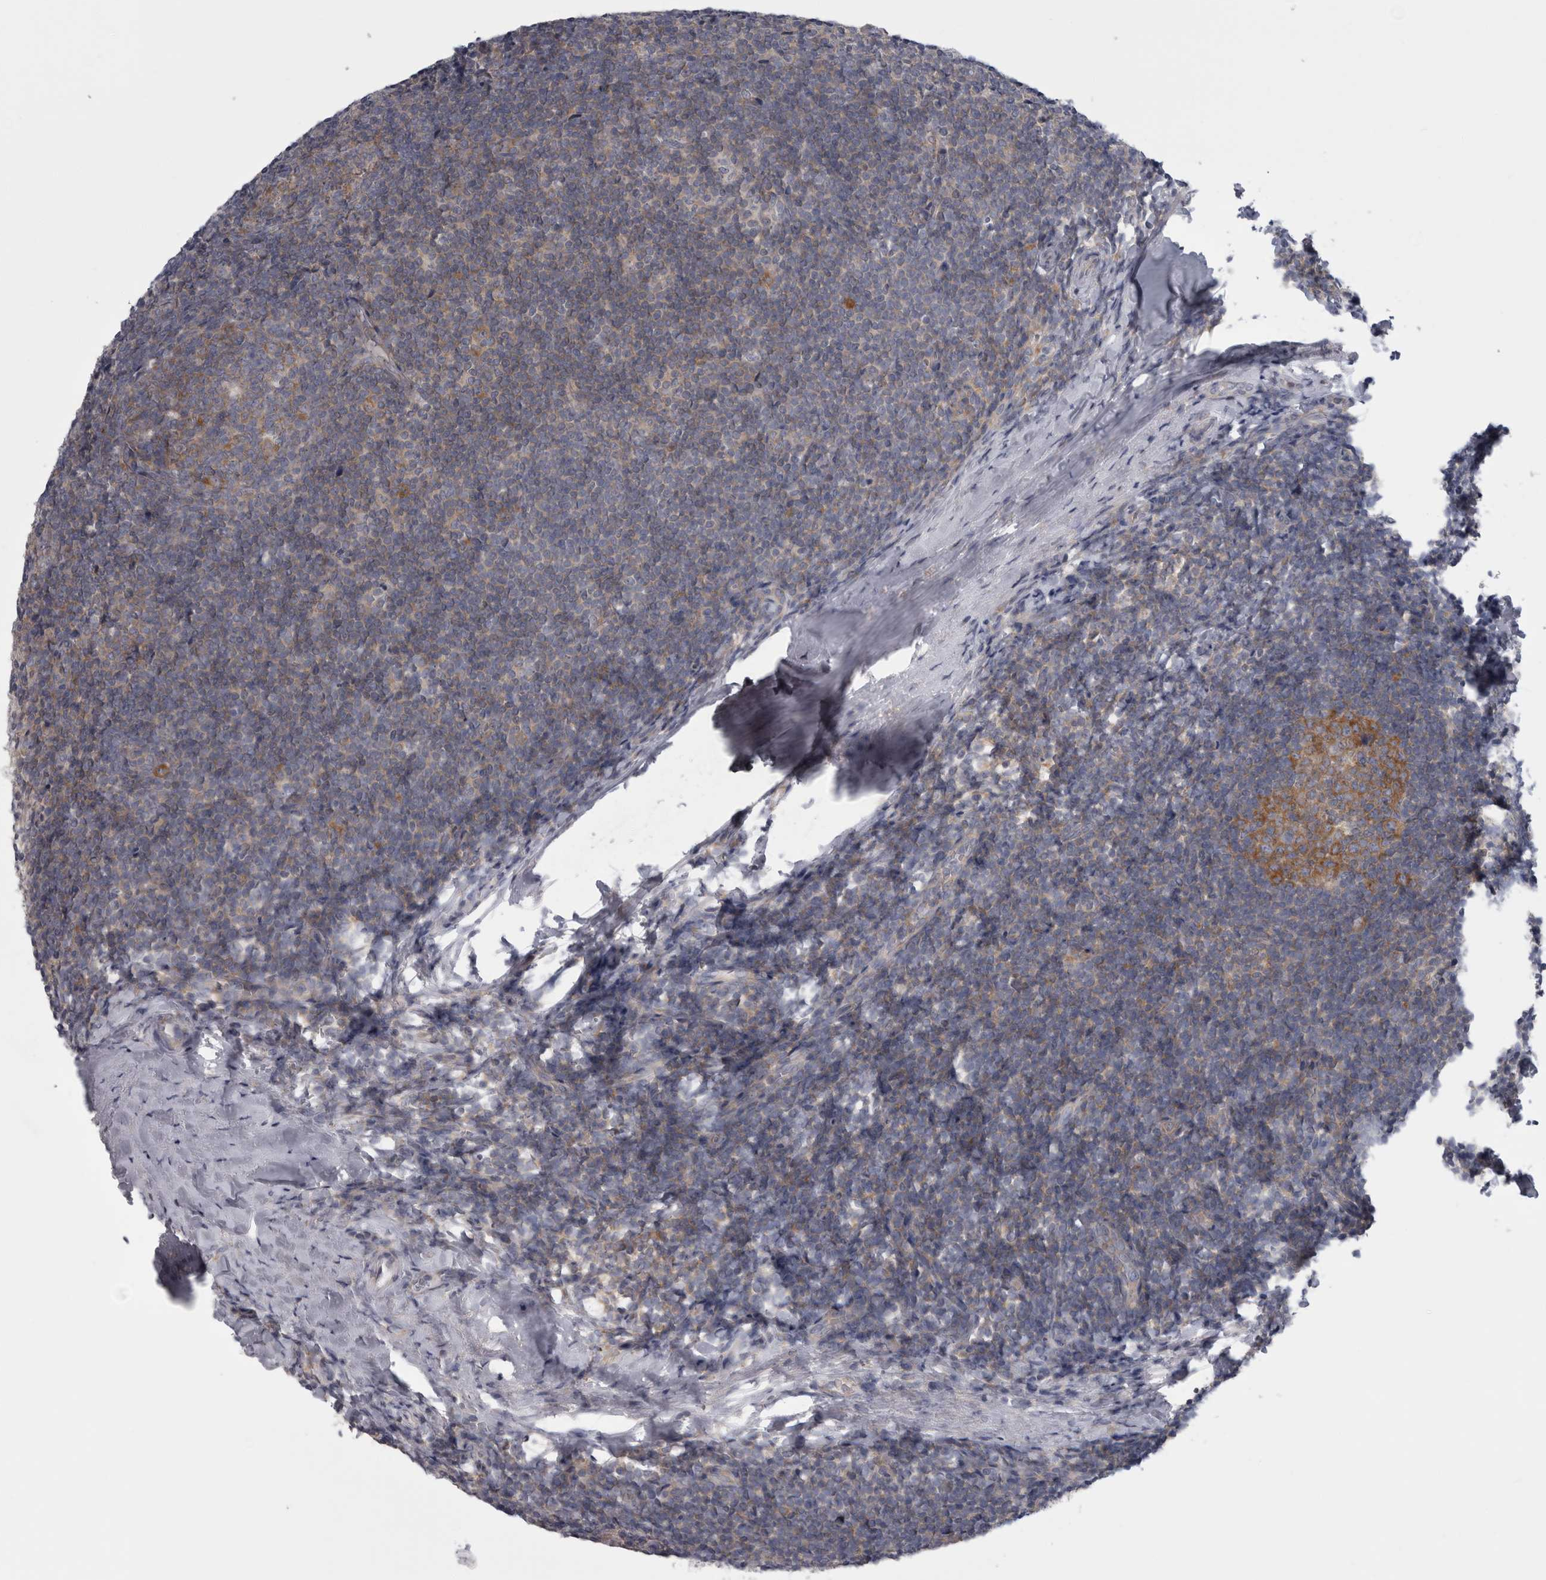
{"staining": {"intensity": "moderate", "quantity": "<25%", "location": "cytoplasmic/membranous"}, "tissue": "tonsil", "cell_type": "Germinal center cells", "image_type": "normal", "snomed": [{"axis": "morphology", "description": "Normal tissue, NOS"}, {"axis": "topography", "description": "Tonsil"}], "caption": "Germinal center cells show moderate cytoplasmic/membranous positivity in about <25% of cells in normal tonsil. (brown staining indicates protein expression, while blue staining denotes nuclei).", "gene": "PRRC2C", "patient": {"sex": "male", "age": 37}}